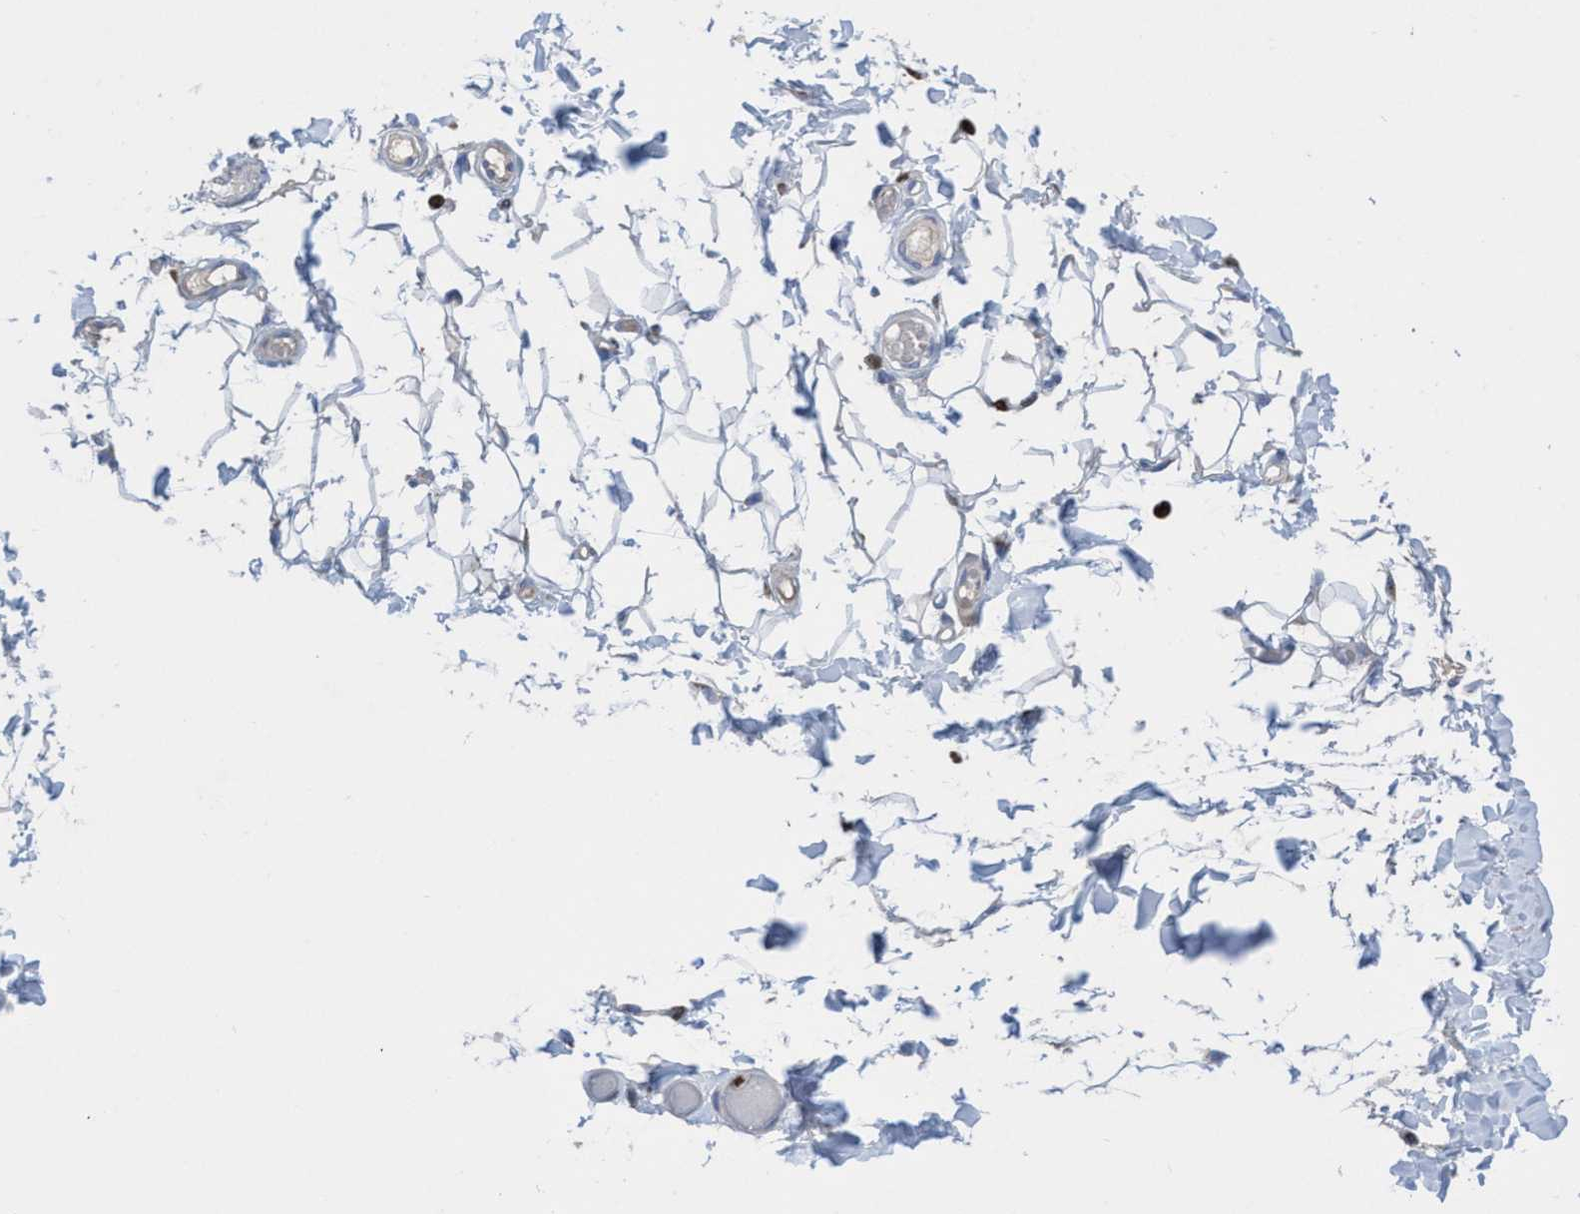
{"staining": {"intensity": "negative", "quantity": "none", "location": "none"}, "tissue": "adipose tissue", "cell_type": "Adipocytes", "image_type": "normal", "snomed": [{"axis": "morphology", "description": "Normal tissue, NOS"}, {"axis": "topography", "description": "Adipose tissue"}, {"axis": "topography", "description": "Vascular tissue"}, {"axis": "topography", "description": "Peripheral nerve tissue"}], "caption": "Immunohistochemistry (IHC) histopathology image of unremarkable human adipose tissue stained for a protein (brown), which exhibits no positivity in adipocytes.", "gene": "CBX2", "patient": {"sex": "male", "age": 25}}